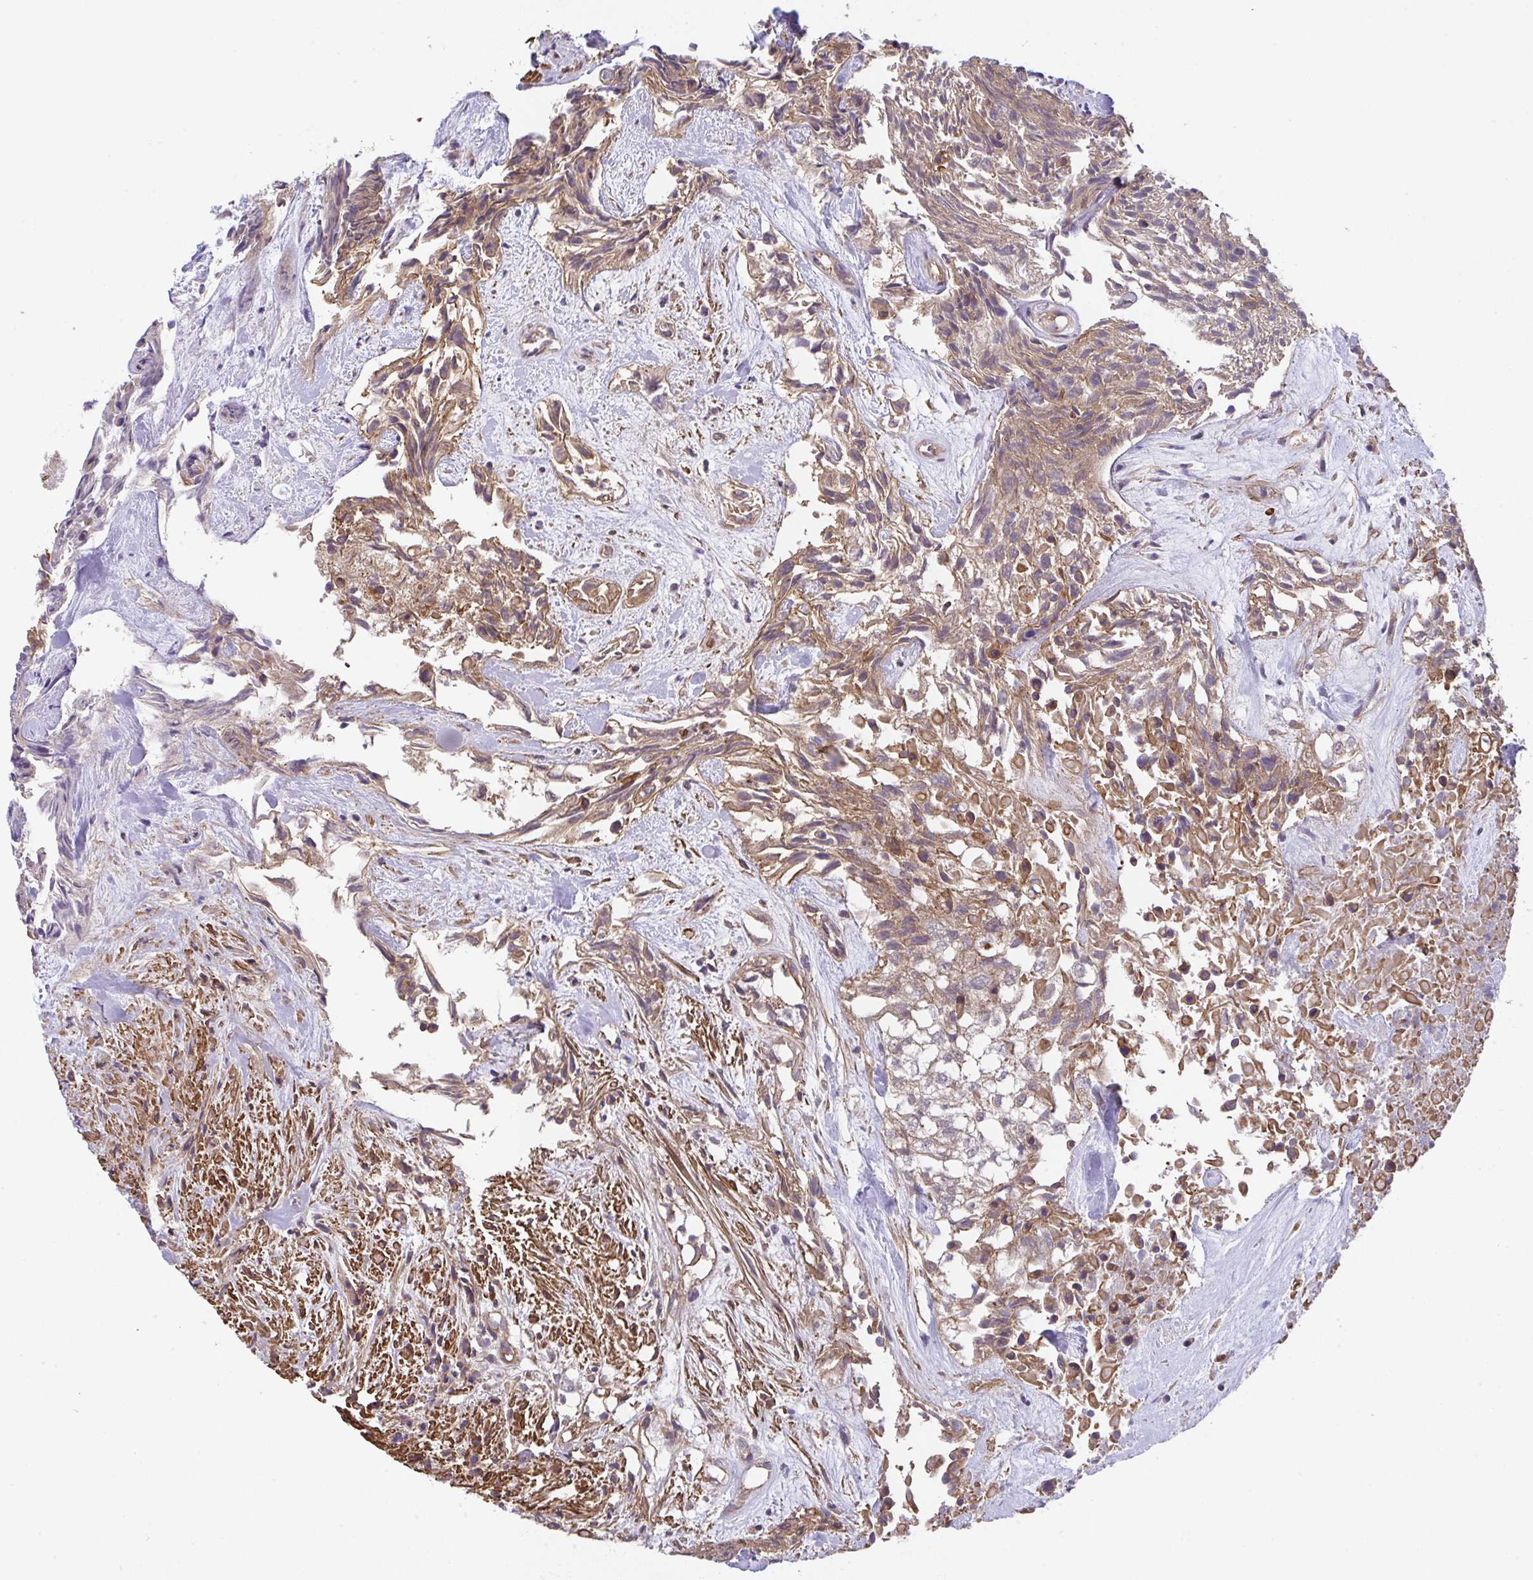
{"staining": {"intensity": "strong", "quantity": "25%-75%", "location": "cytoplasmic/membranous"}, "tissue": "urothelial cancer", "cell_type": "Tumor cells", "image_type": "cancer", "snomed": [{"axis": "morphology", "description": "Urothelial carcinoma, High grade"}, {"axis": "topography", "description": "Urinary bladder"}], "caption": "Immunohistochemical staining of human urothelial carcinoma (high-grade) displays high levels of strong cytoplasmic/membranous protein staining in about 25%-75% of tumor cells.", "gene": "ZNF696", "patient": {"sex": "male", "age": 56}}